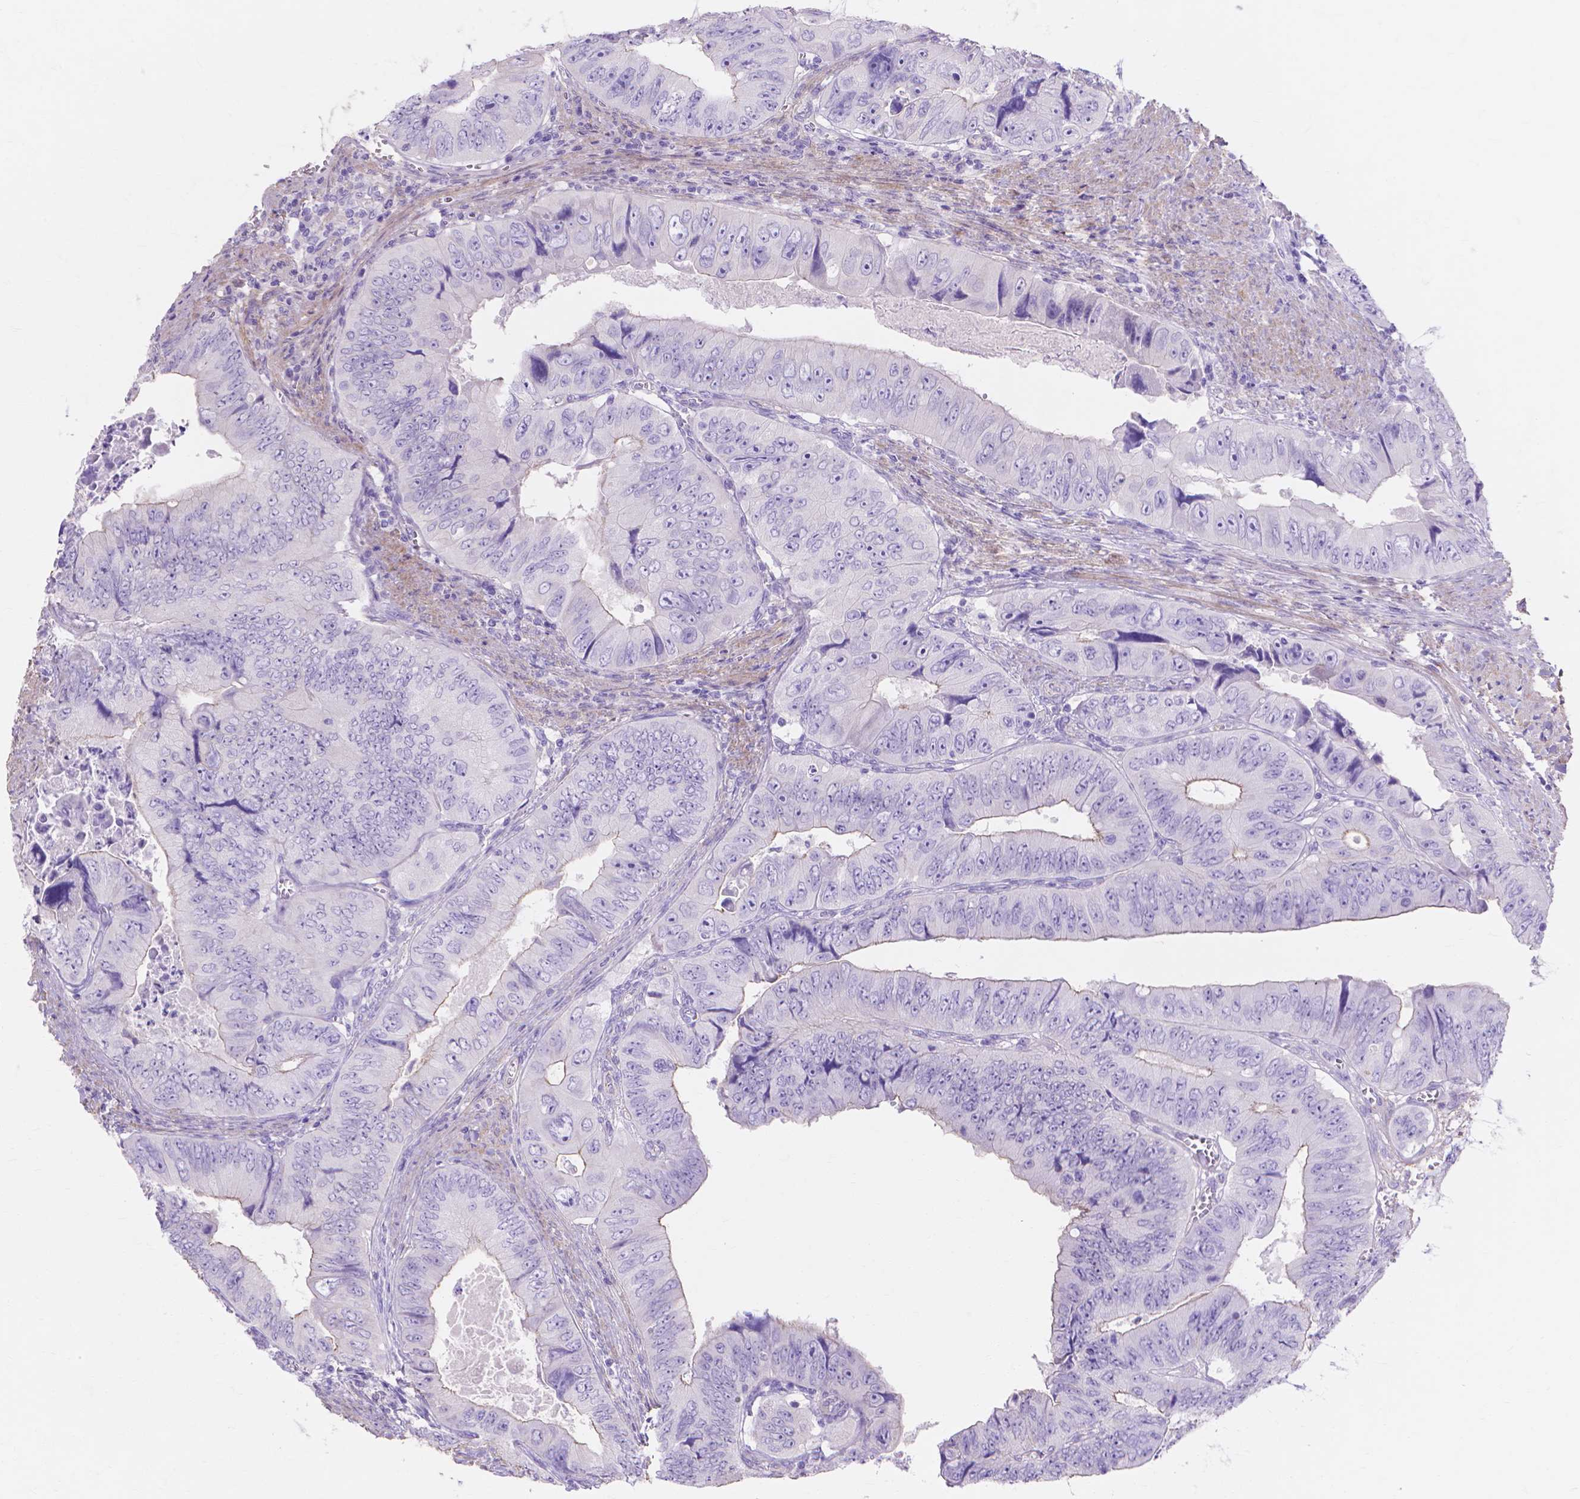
{"staining": {"intensity": "negative", "quantity": "none", "location": "none"}, "tissue": "colorectal cancer", "cell_type": "Tumor cells", "image_type": "cancer", "snomed": [{"axis": "morphology", "description": "Adenocarcinoma, NOS"}, {"axis": "topography", "description": "Colon"}], "caption": "This is an immunohistochemistry photomicrograph of human colorectal cancer (adenocarcinoma). There is no expression in tumor cells.", "gene": "MBLAC1", "patient": {"sex": "female", "age": 84}}